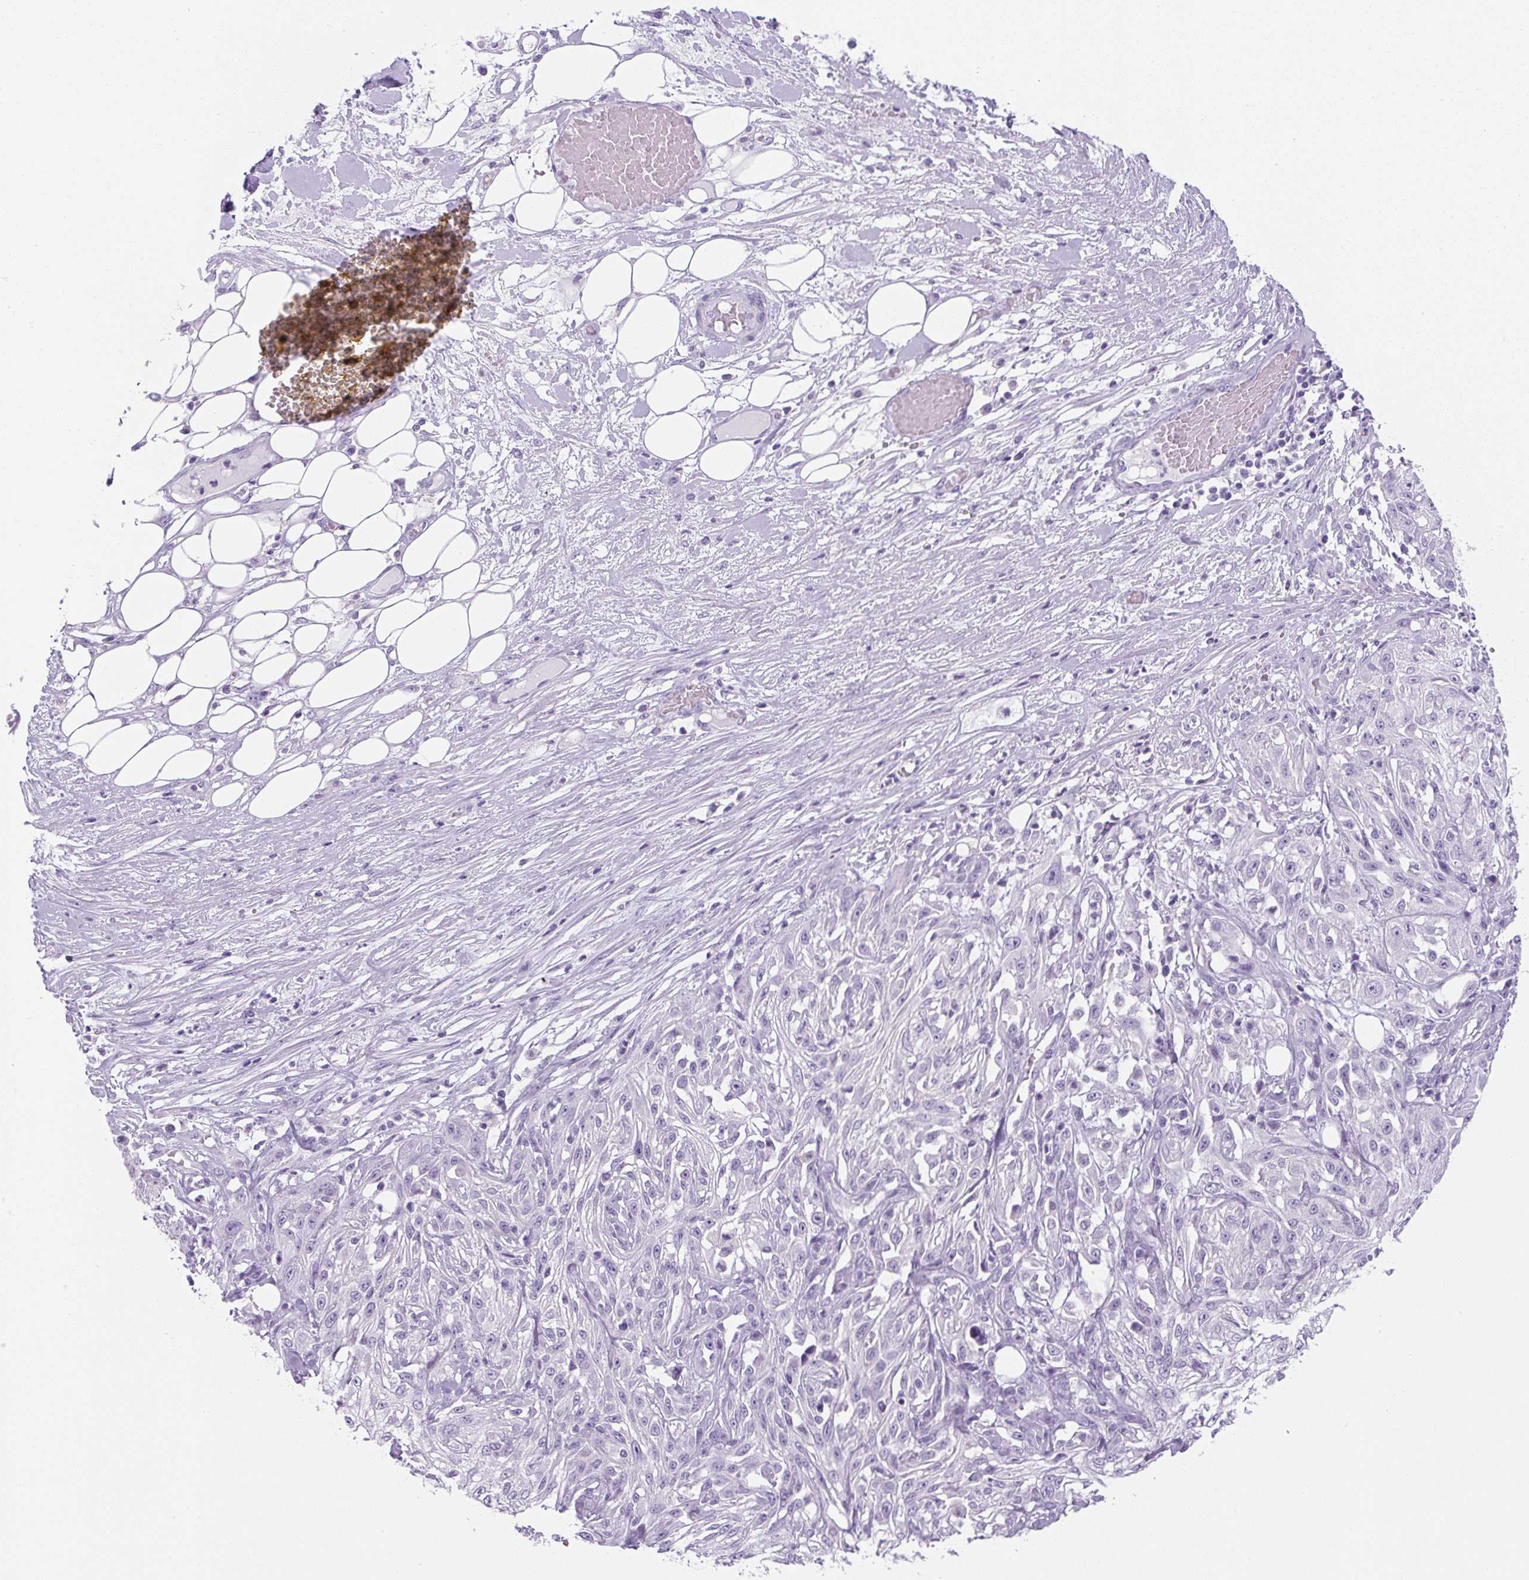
{"staining": {"intensity": "negative", "quantity": "none", "location": "none"}, "tissue": "skin cancer", "cell_type": "Tumor cells", "image_type": "cancer", "snomed": [{"axis": "morphology", "description": "Squamous cell carcinoma, NOS"}, {"axis": "morphology", "description": "Squamous cell carcinoma, metastatic, NOS"}, {"axis": "topography", "description": "Skin"}, {"axis": "topography", "description": "Lymph node"}], "caption": "This is an immunohistochemistry histopathology image of human skin cancer (metastatic squamous cell carcinoma). There is no positivity in tumor cells.", "gene": "UBL3", "patient": {"sex": "male", "age": 75}}